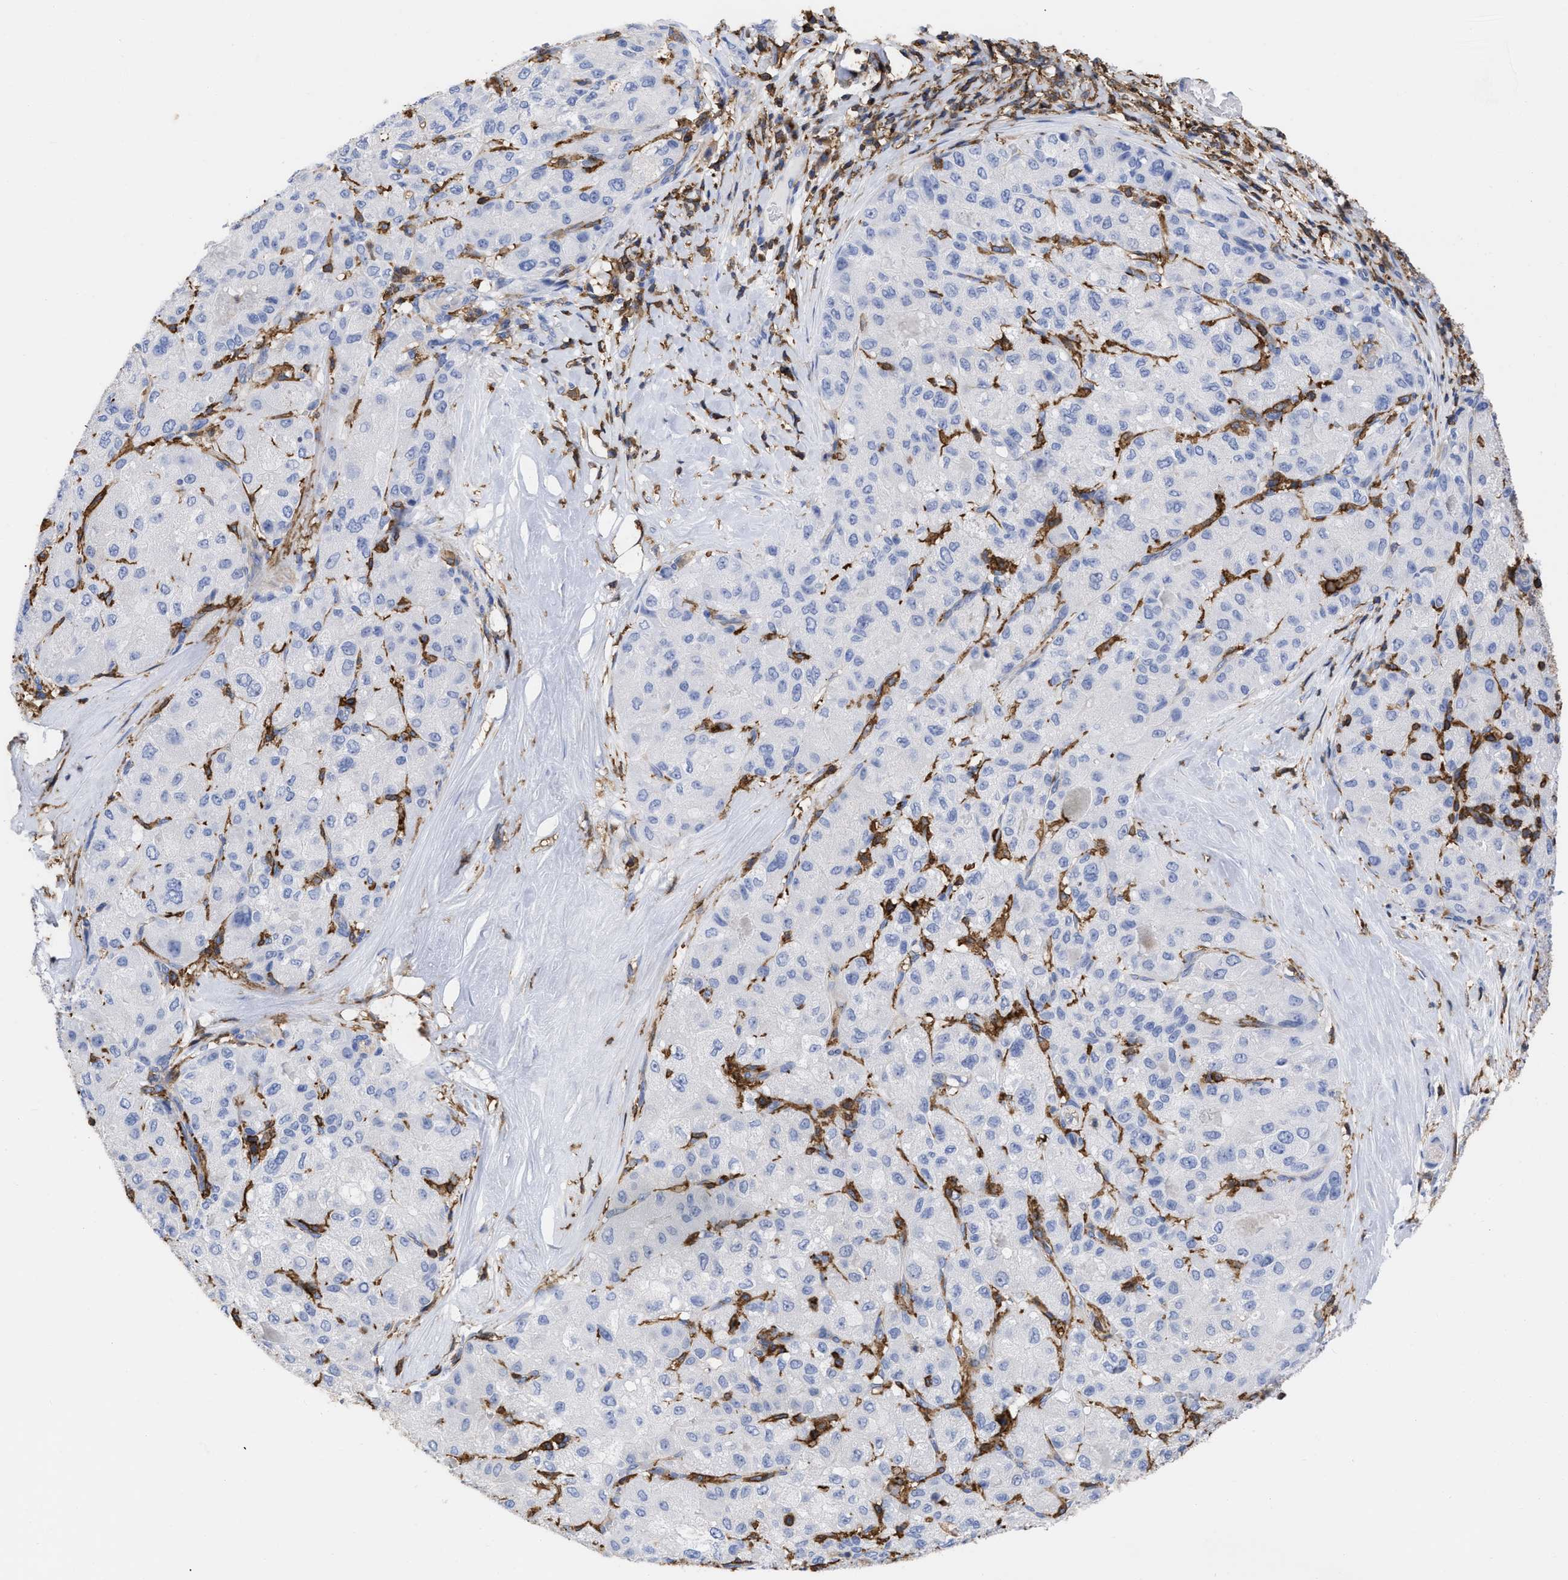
{"staining": {"intensity": "negative", "quantity": "none", "location": "none"}, "tissue": "liver cancer", "cell_type": "Tumor cells", "image_type": "cancer", "snomed": [{"axis": "morphology", "description": "Carcinoma, Hepatocellular, NOS"}, {"axis": "topography", "description": "Liver"}], "caption": "Protein analysis of liver cancer reveals no significant staining in tumor cells.", "gene": "HCLS1", "patient": {"sex": "male", "age": 80}}